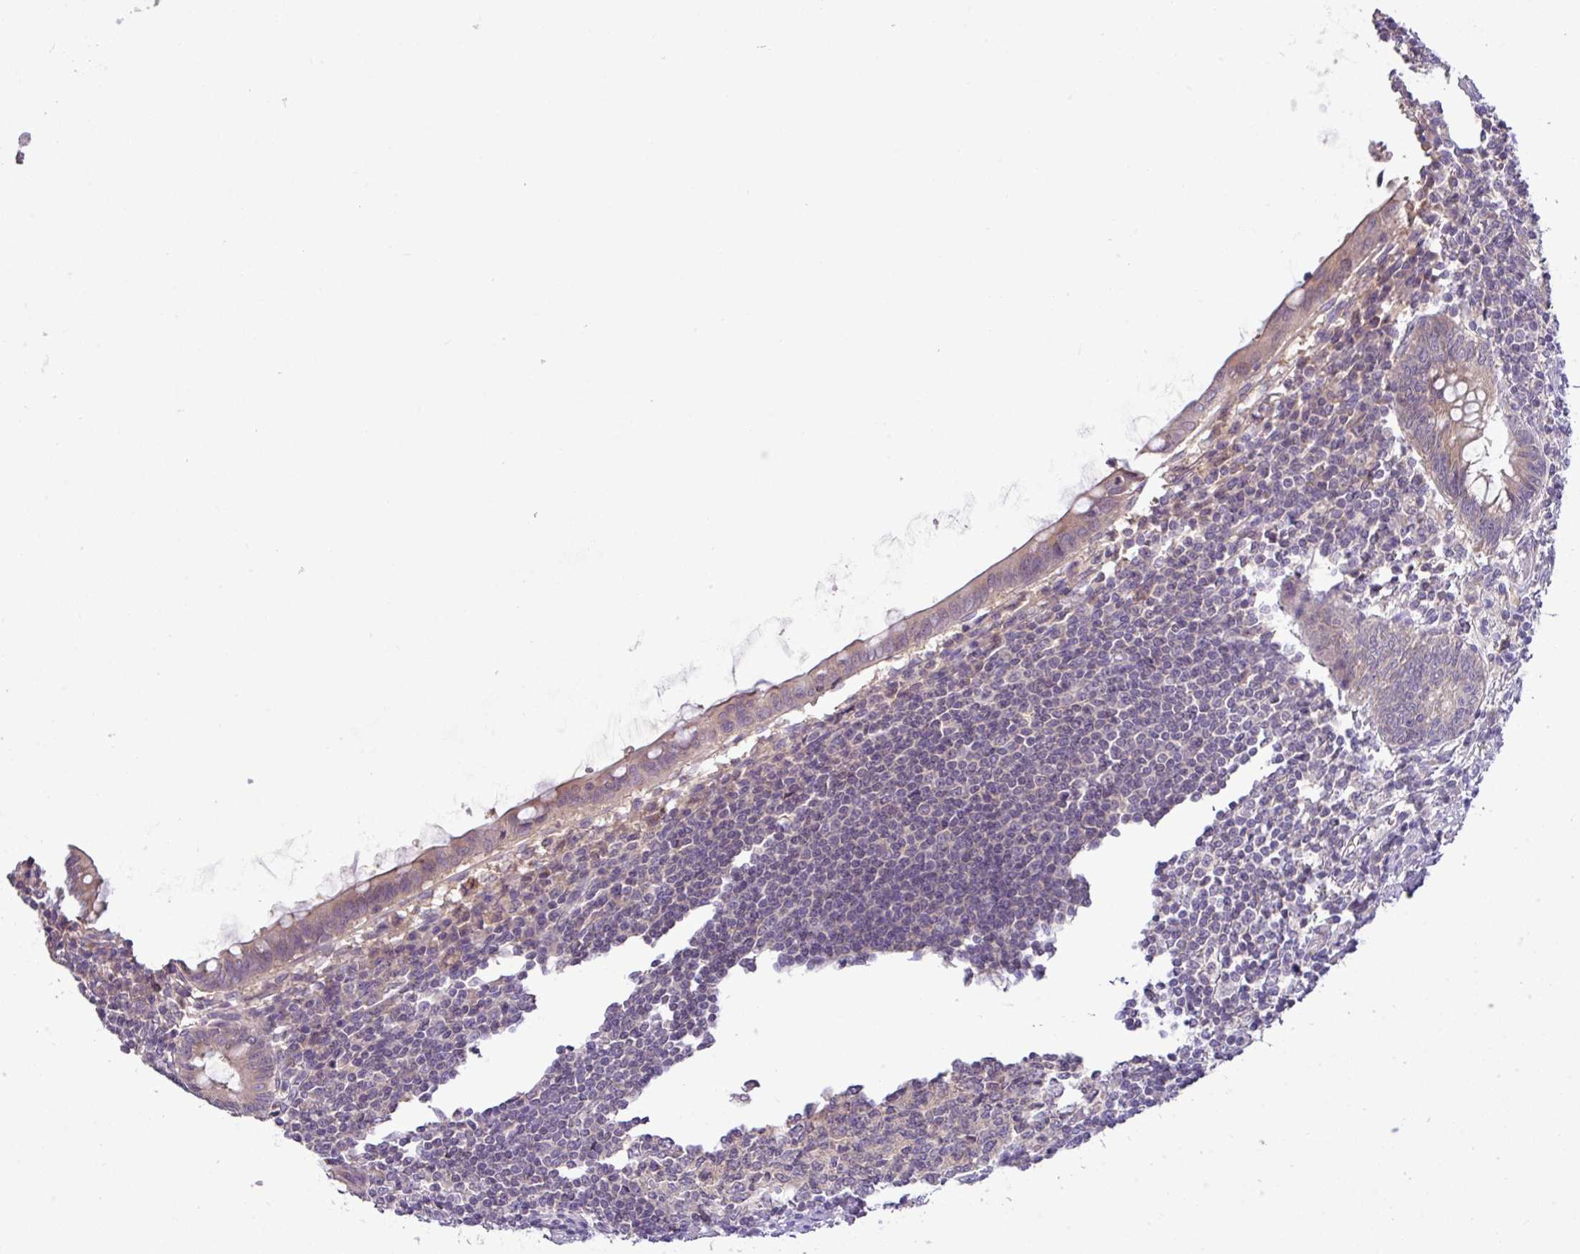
{"staining": {"intensity": "moderate", "quantity": "25%-75%", "location": "cytoplasmic/membranous"}, "tissue": "appendix", "cell_type": "Glandular cells", "image_type": "normal", "snomed": [{"axis": "morphology", "description": "Normal tissue, NOS"}, {"axis": "topography", "description": "Appendix"}], "caption": "High-power microscopy captured an immunohistochemistry photomicrograph of unremarkable appendix, revealing moderate cytoplasmic/membranous expression in approximately 25%-75% of glandular cells. (Brightfield microscopy of DAB IHC at high magnification).", "gene": "TMEM62", "patient": {"sex": "male", "age": 83}}